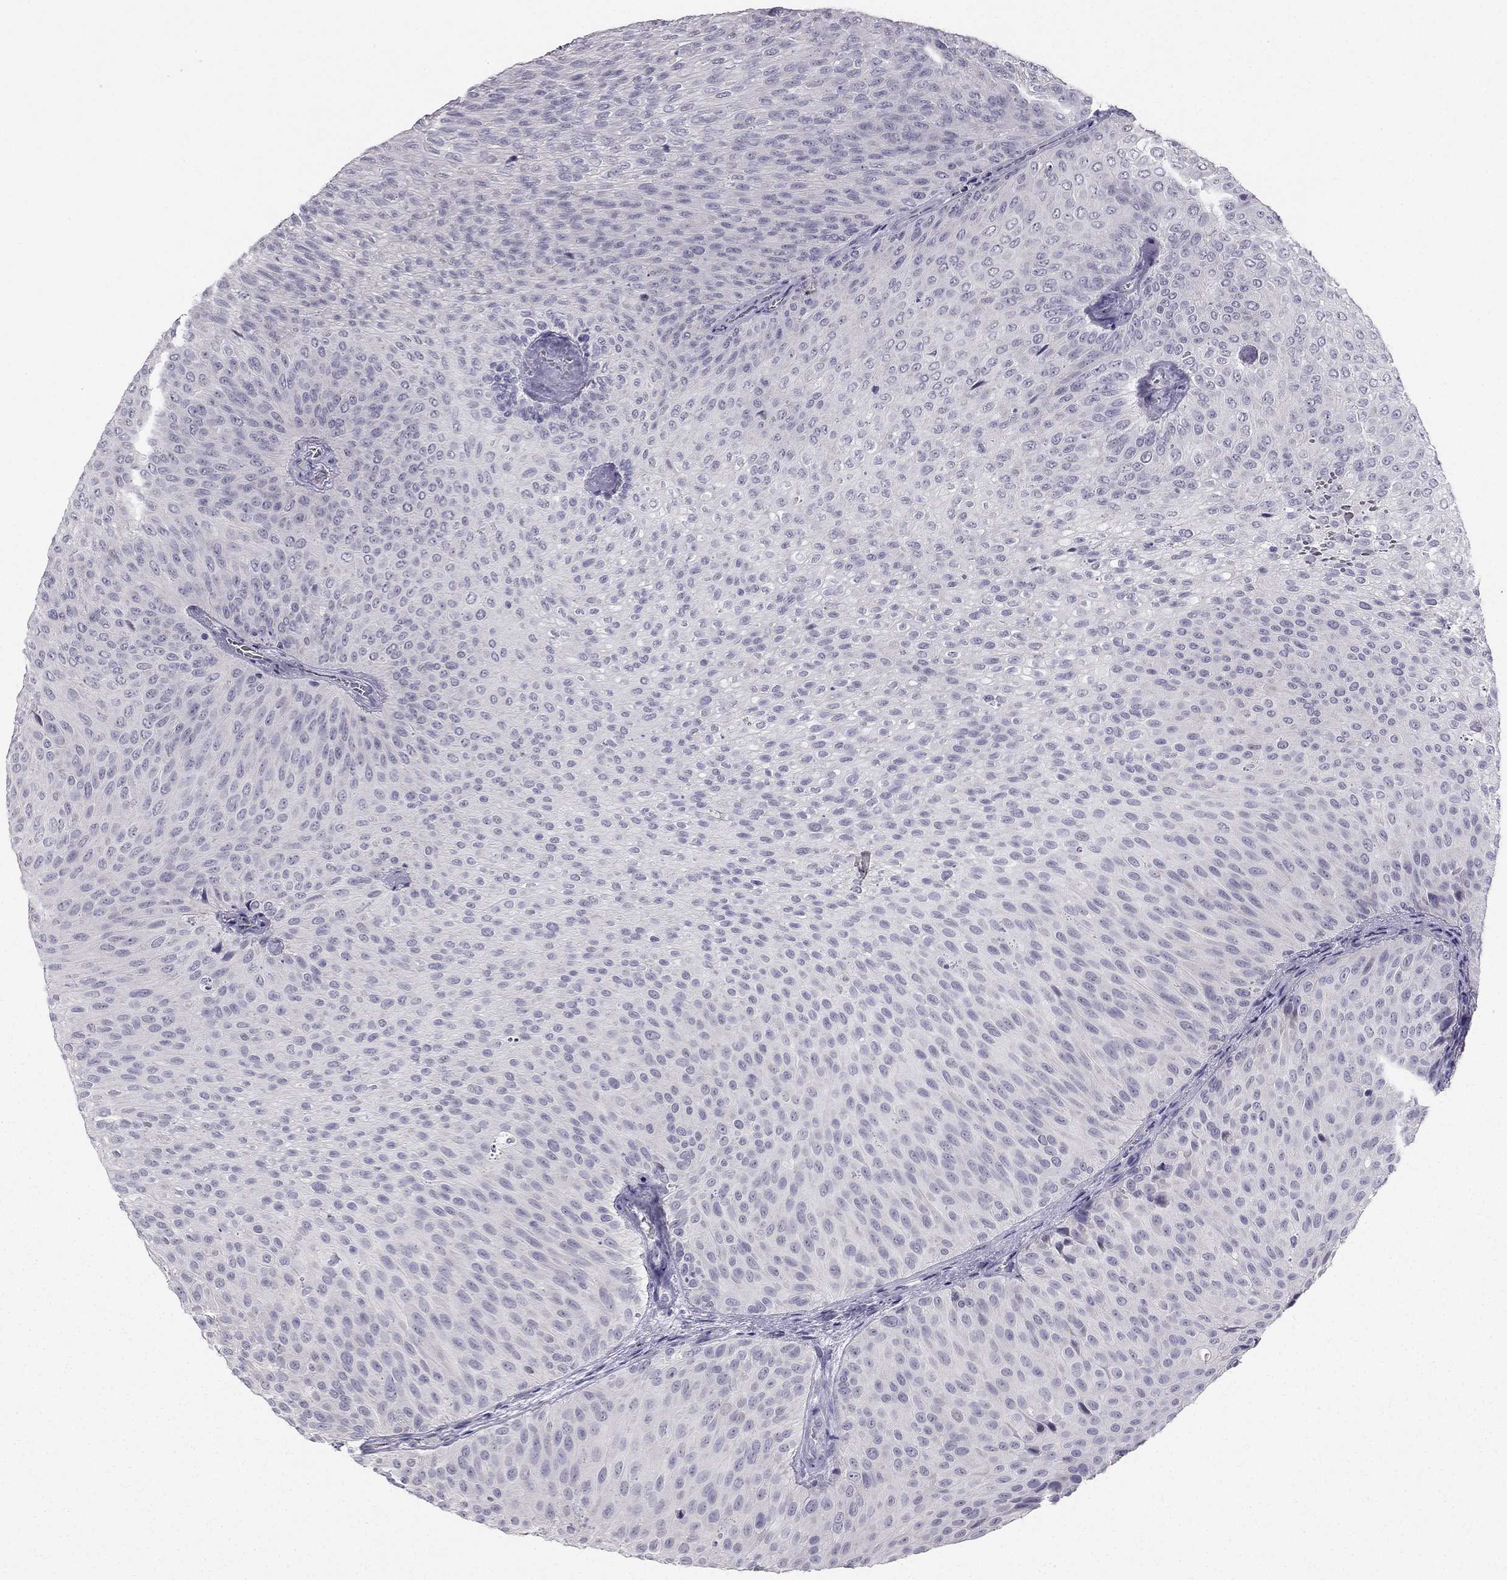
{"staining": {"intensity": "negative", "quantity": "none", "location": "none"}, "tissue": "urothelial cancer", "cell_type": "Tumor cells", "image_type": "cancer", "snomed": [{"axis": "morphology", "description": "Urothelial carcinoma, Low grade"}, {"axis": "topography", "description": "Urinary bladder"}], "caption": "This photomicrograph is of low-grade urothelial carcinoma stained with IHC to label a protein in brown with the nuclei are counter-stained blue. There is no expression in tumor cells. (DAB (3,3'-diaminobenzidine) immunohistochemistry (IHC), high magnification).", "gene": "CALB2", "patient": {"sex": "male", "age": 78}}